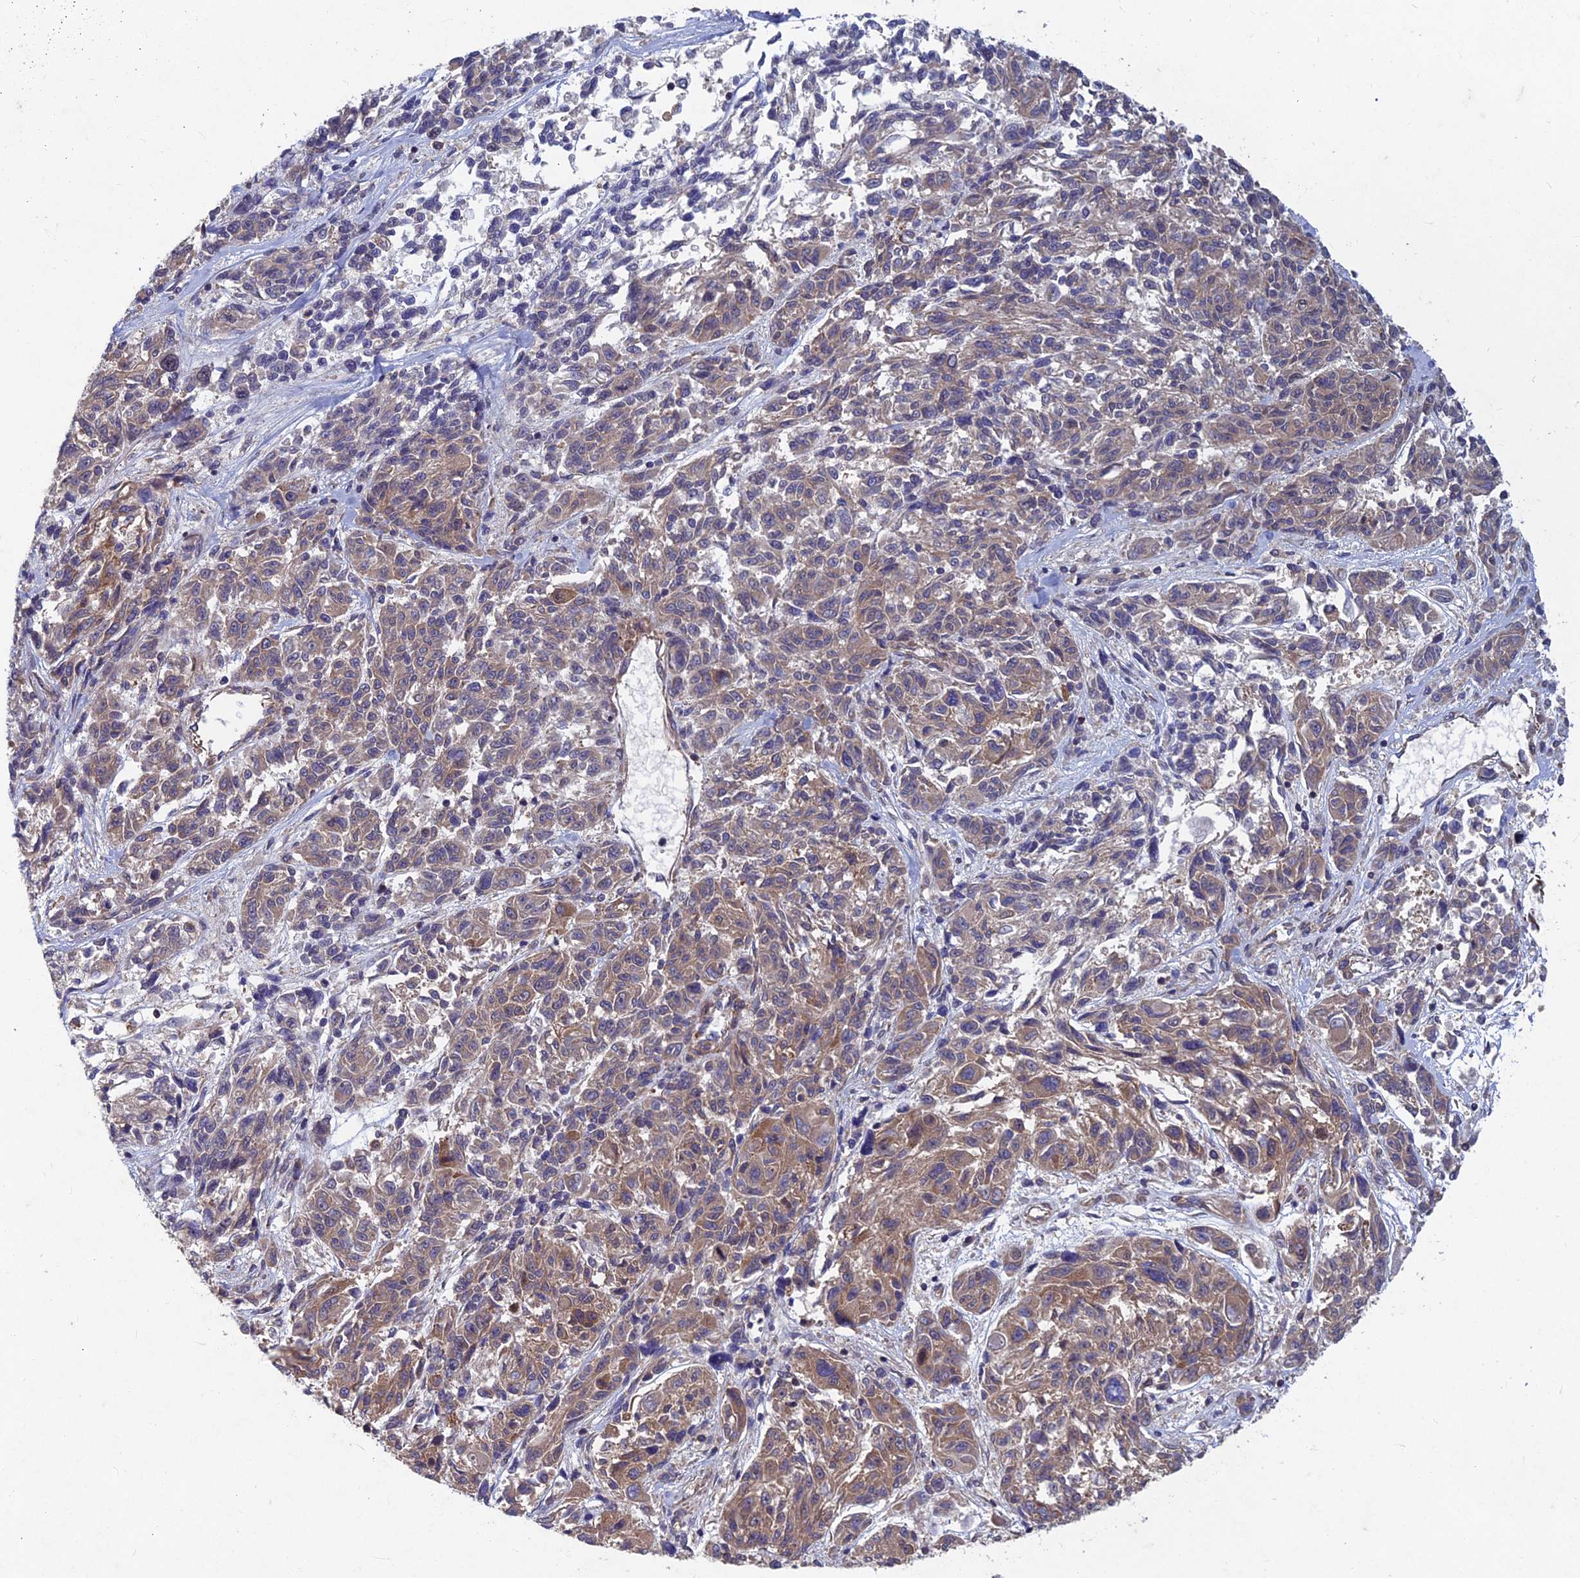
{"staining": {"intensity": "moderate", "quantity": ">75%", "location": "cytoplasmic/membranous"}, "tissue": "melanoma", "cell_type": "Tumor cells", "image_type": "cancer", "snomed": [{"axis": "morphology", "description": "Malignant melanoma, NOS"}, {"axis": "topography", "description": "Skin"}], "caption": "Tumor cells reveal moderate cytoplasmic/membranous positivity in approximately >75% of cells in malignant melanoma.", "gene": "NCAPG", "patient": {"sex": "male", "age": 53}}